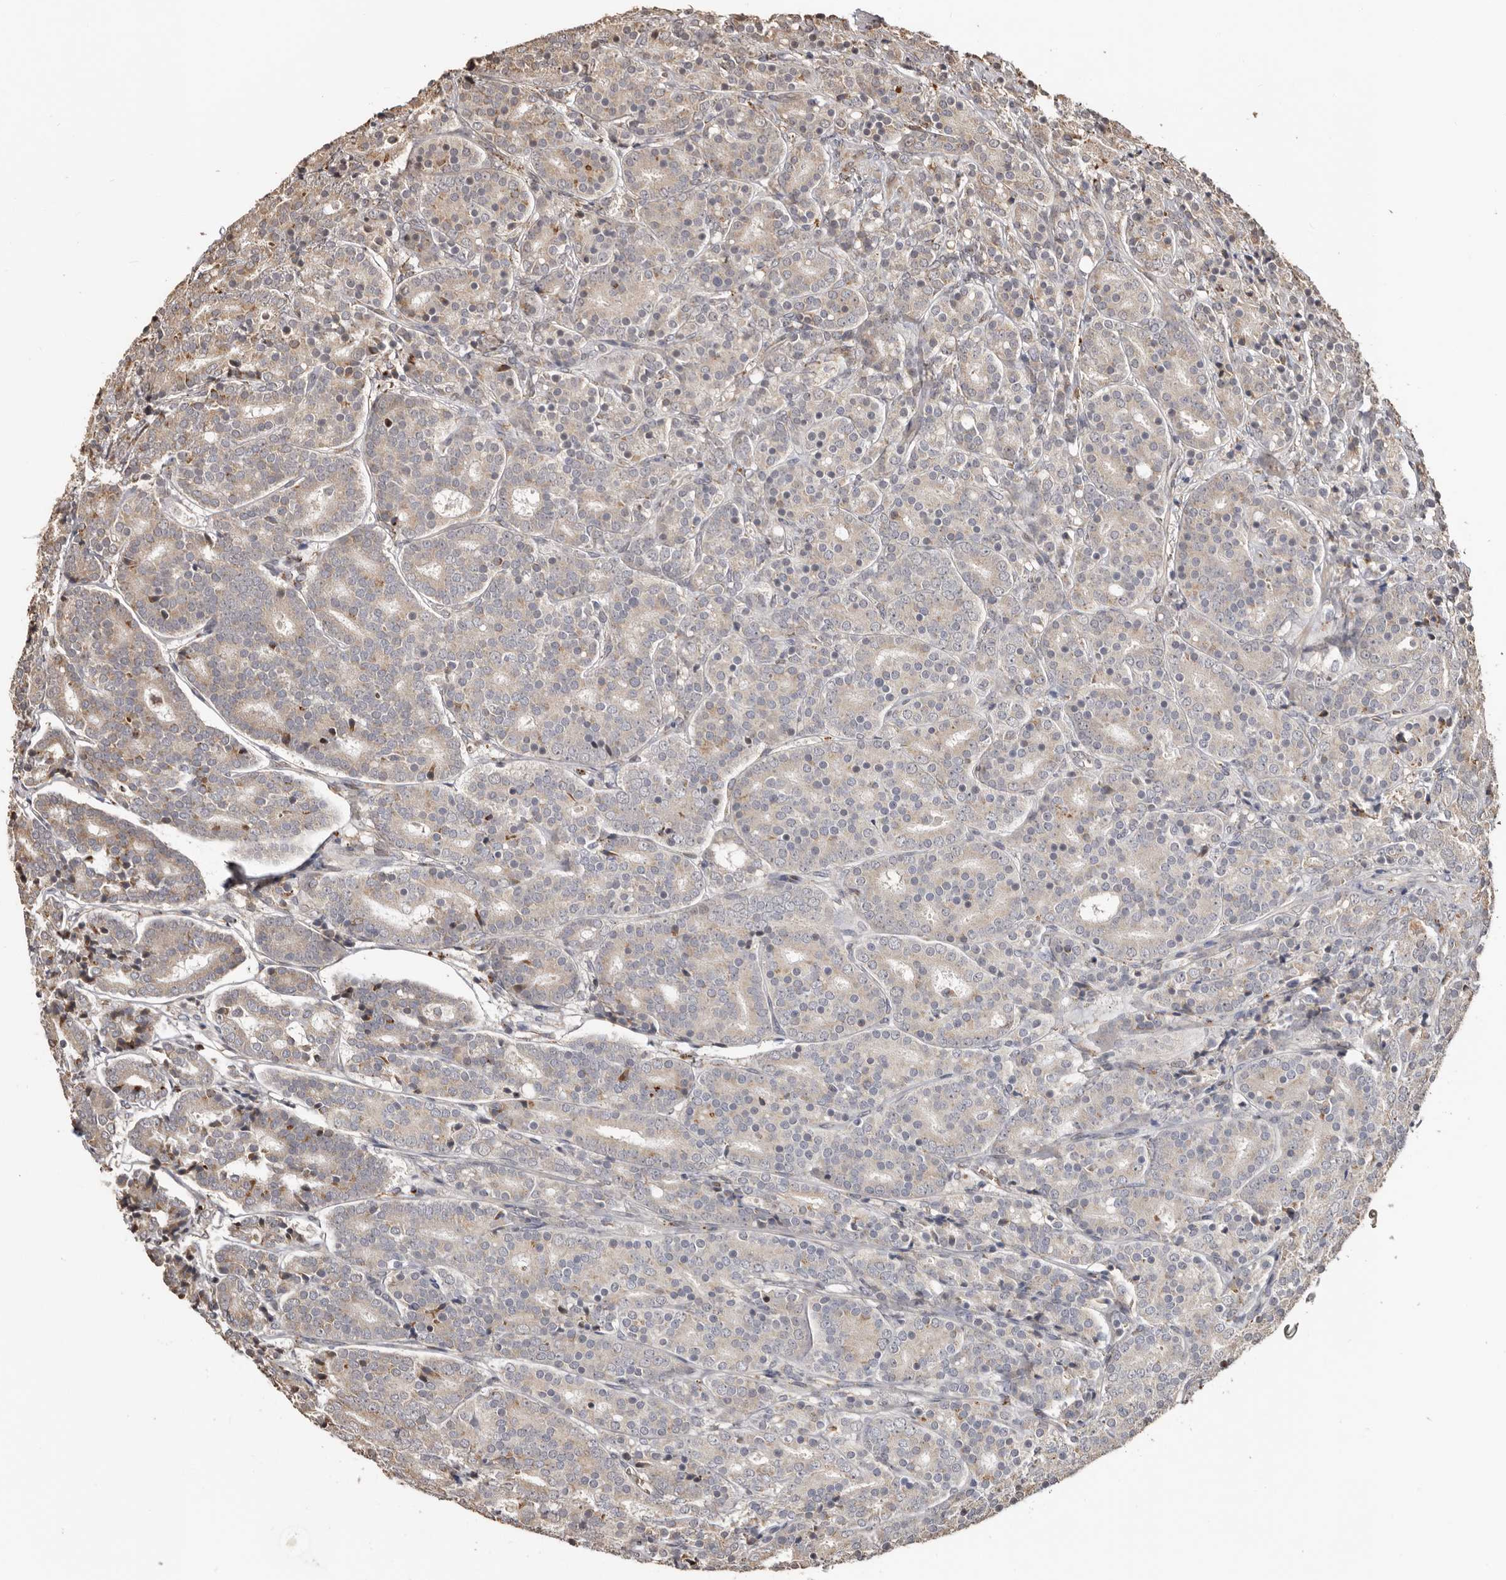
{"staining": {"intensity": "weak", "quantity": "<25%", "location": "cytoplasmic/membranous"}, "tissue": "prostate cancer", "cell_type": "Tumor cells", "image_type": "cancer", "snomed": [{"axis": "morphology", "description": "Adenocarcinoma, High grade"}, {"axis": "topography", "description": "Prostate"}], "caption": "Prostate adenocarcinoma (high-grade) stained for a protein using IHC reveals no positivity tumor cells.", "gene": "ENTREP1", "patient": {"sex": "male", "age": 62}}